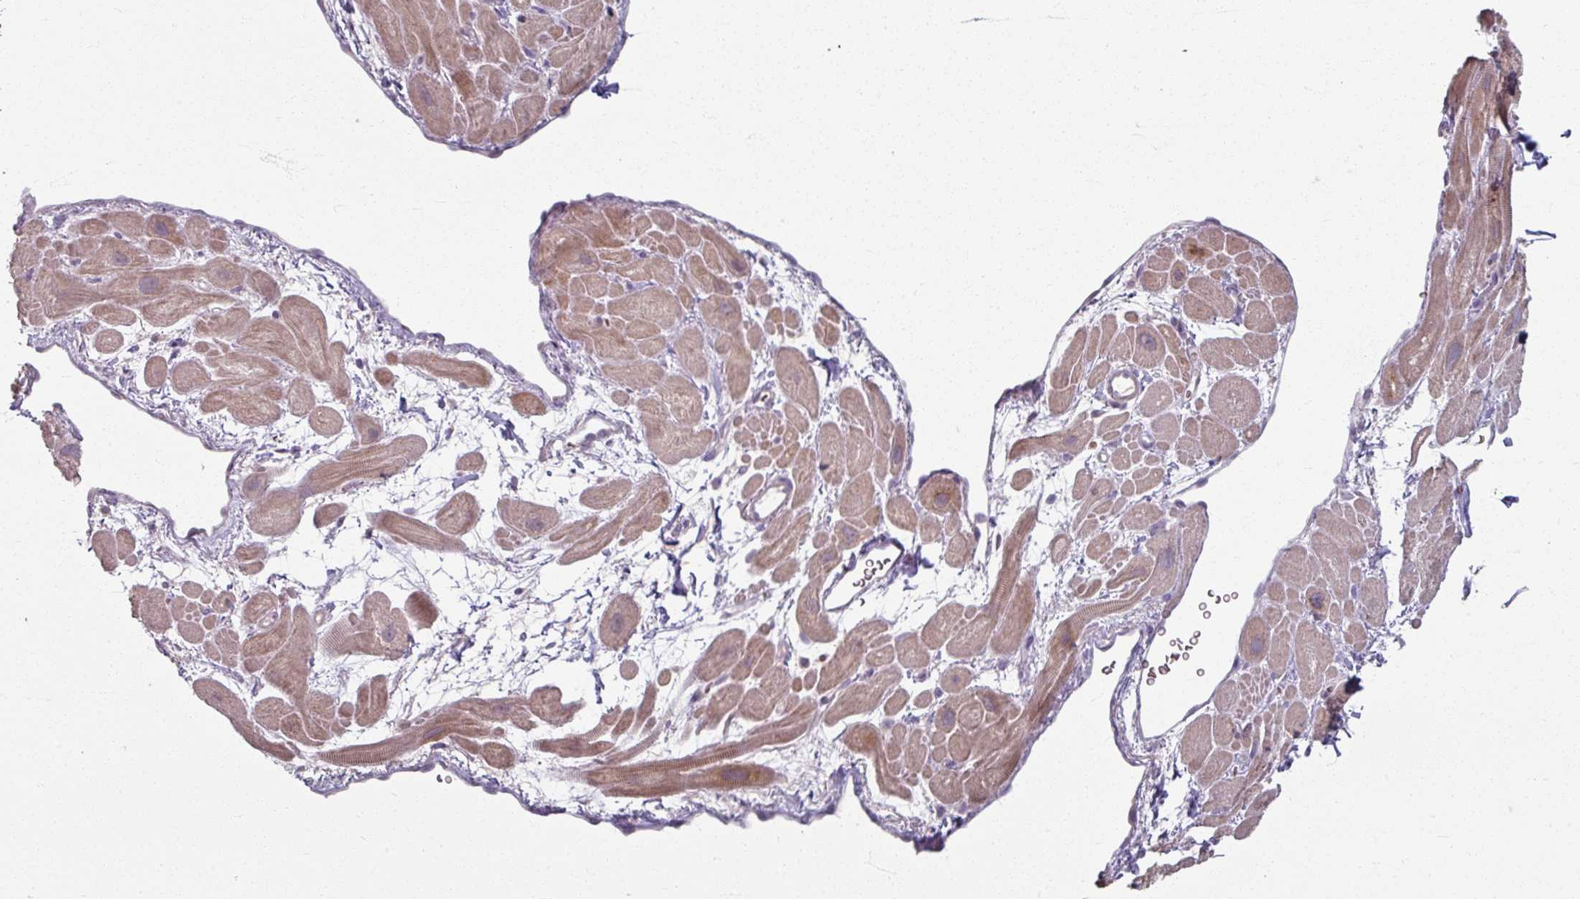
{"staining": {"intensity": "moderate", "quantity": ">75%", "location": "cytoplasmic/membranous"}, "tissue": "heart muscle", "cell_type": "Cardiomyocytes", "image_type": "normal", "snomed": [{"axis": "morphology", "description": "Normal tissue, NOS"}, {"axis": "topography", "description": "Heart"}], "caption": "This micrograph displays normal heart muscle stained with IHC to label a protein in brown. The cytoplasmic/membranous of cardiomyocytes show moderate positivity for the protein. Nuclei are counter-stained blue.", "gene": "KMT5C", "patient": {"sex": "male", "age": 49}}